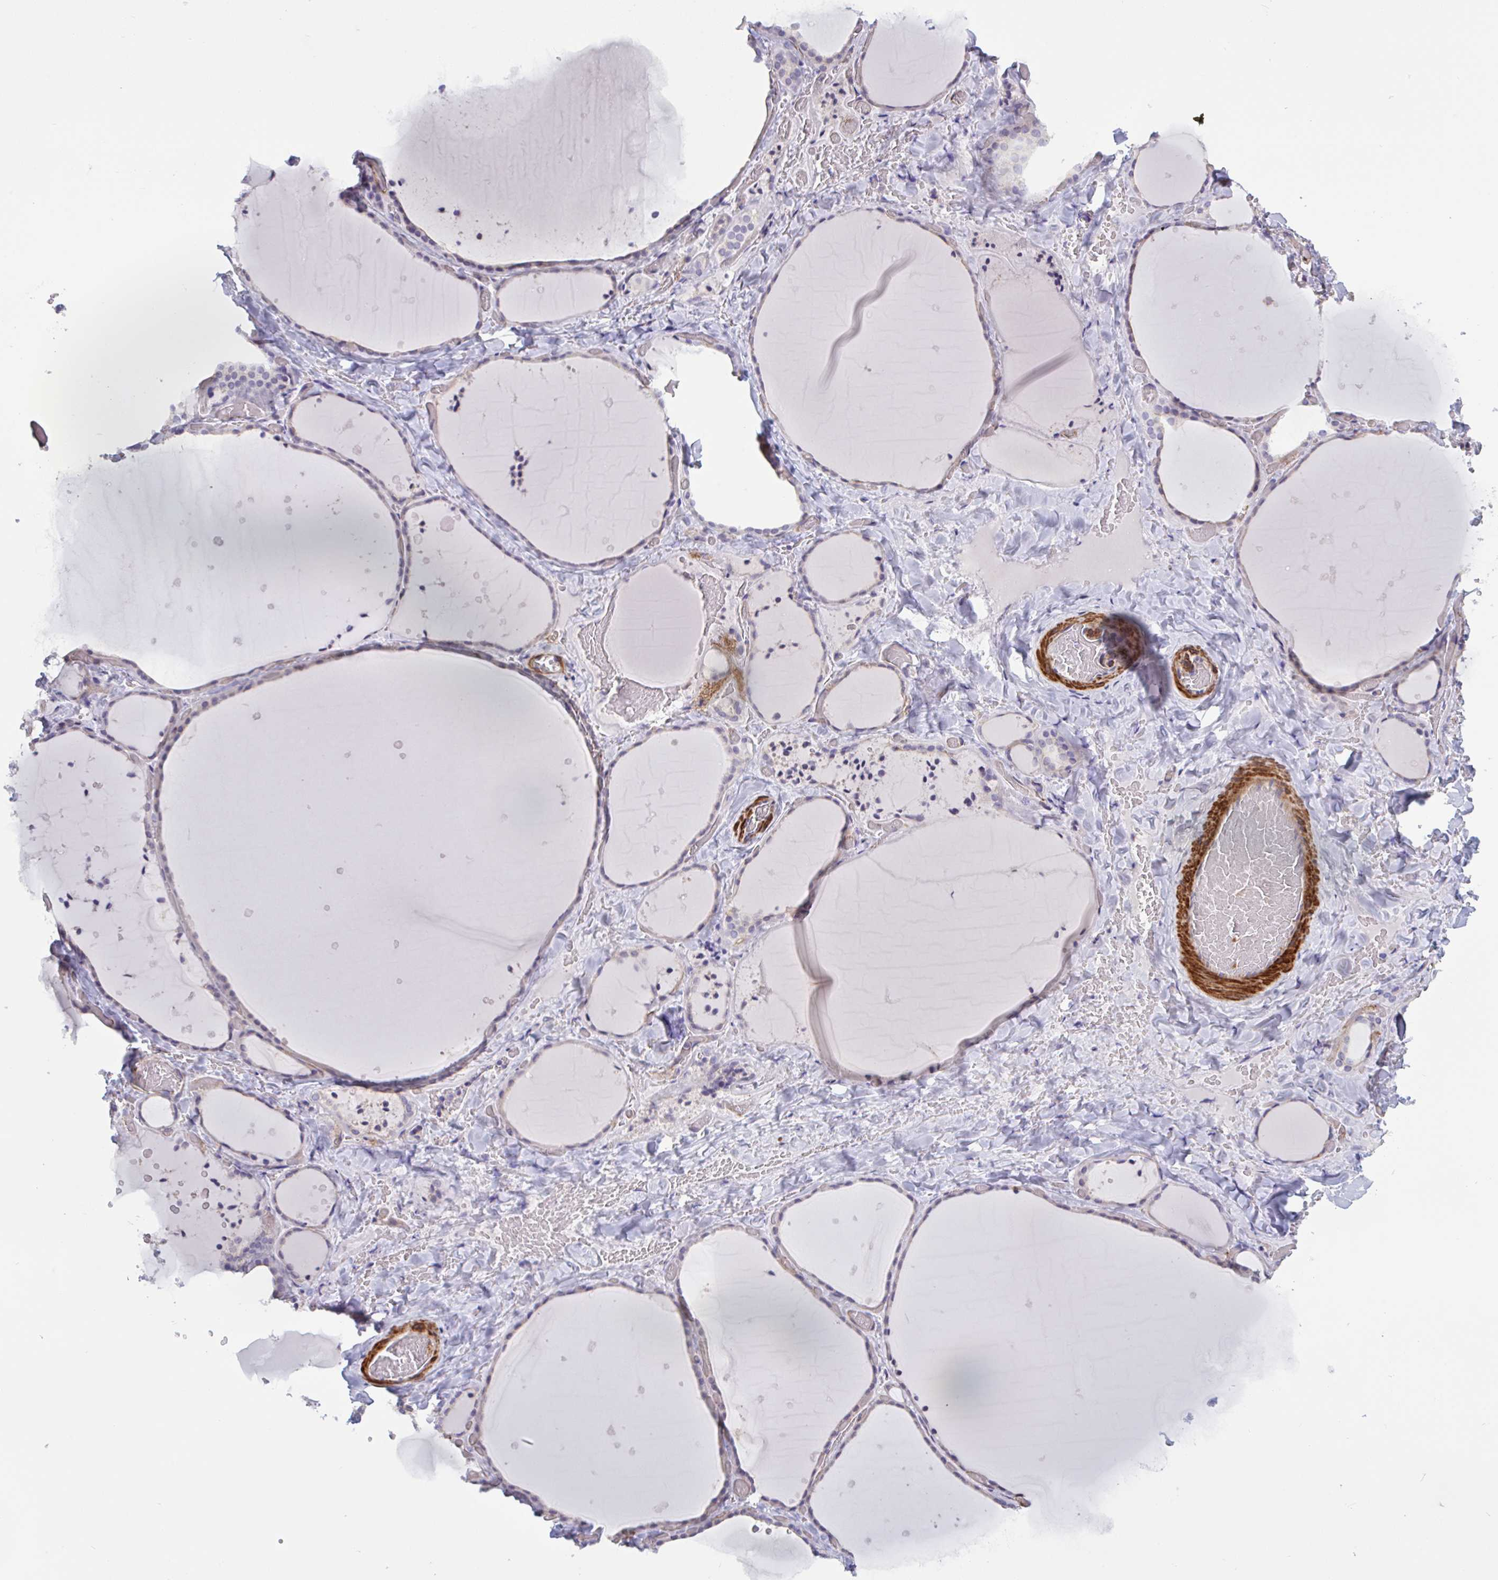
{"staining": {"intensity": "weak", "quantity": "<25%", "location": "cytoplasmic/membranous"}, "tissue": "thyroid gland", "cell_type": "Glandular cells", "image_type": "normal", "snomed": [{"axis": "morphology", "description": "Normal tissue, NOS"}, {"axis": "topography", "description": "Thyroid gland"}], "caption": "DAB immunohistochemical staining of unremarkable thyroid gland reveals no significant staining in glandular cells. (DAB (3,3'-diaminobenzidine) immunohistochemistry (IHC), high magnification).", "gene": "SHISA7", "patient": {"sex": "female", "age": 36}}